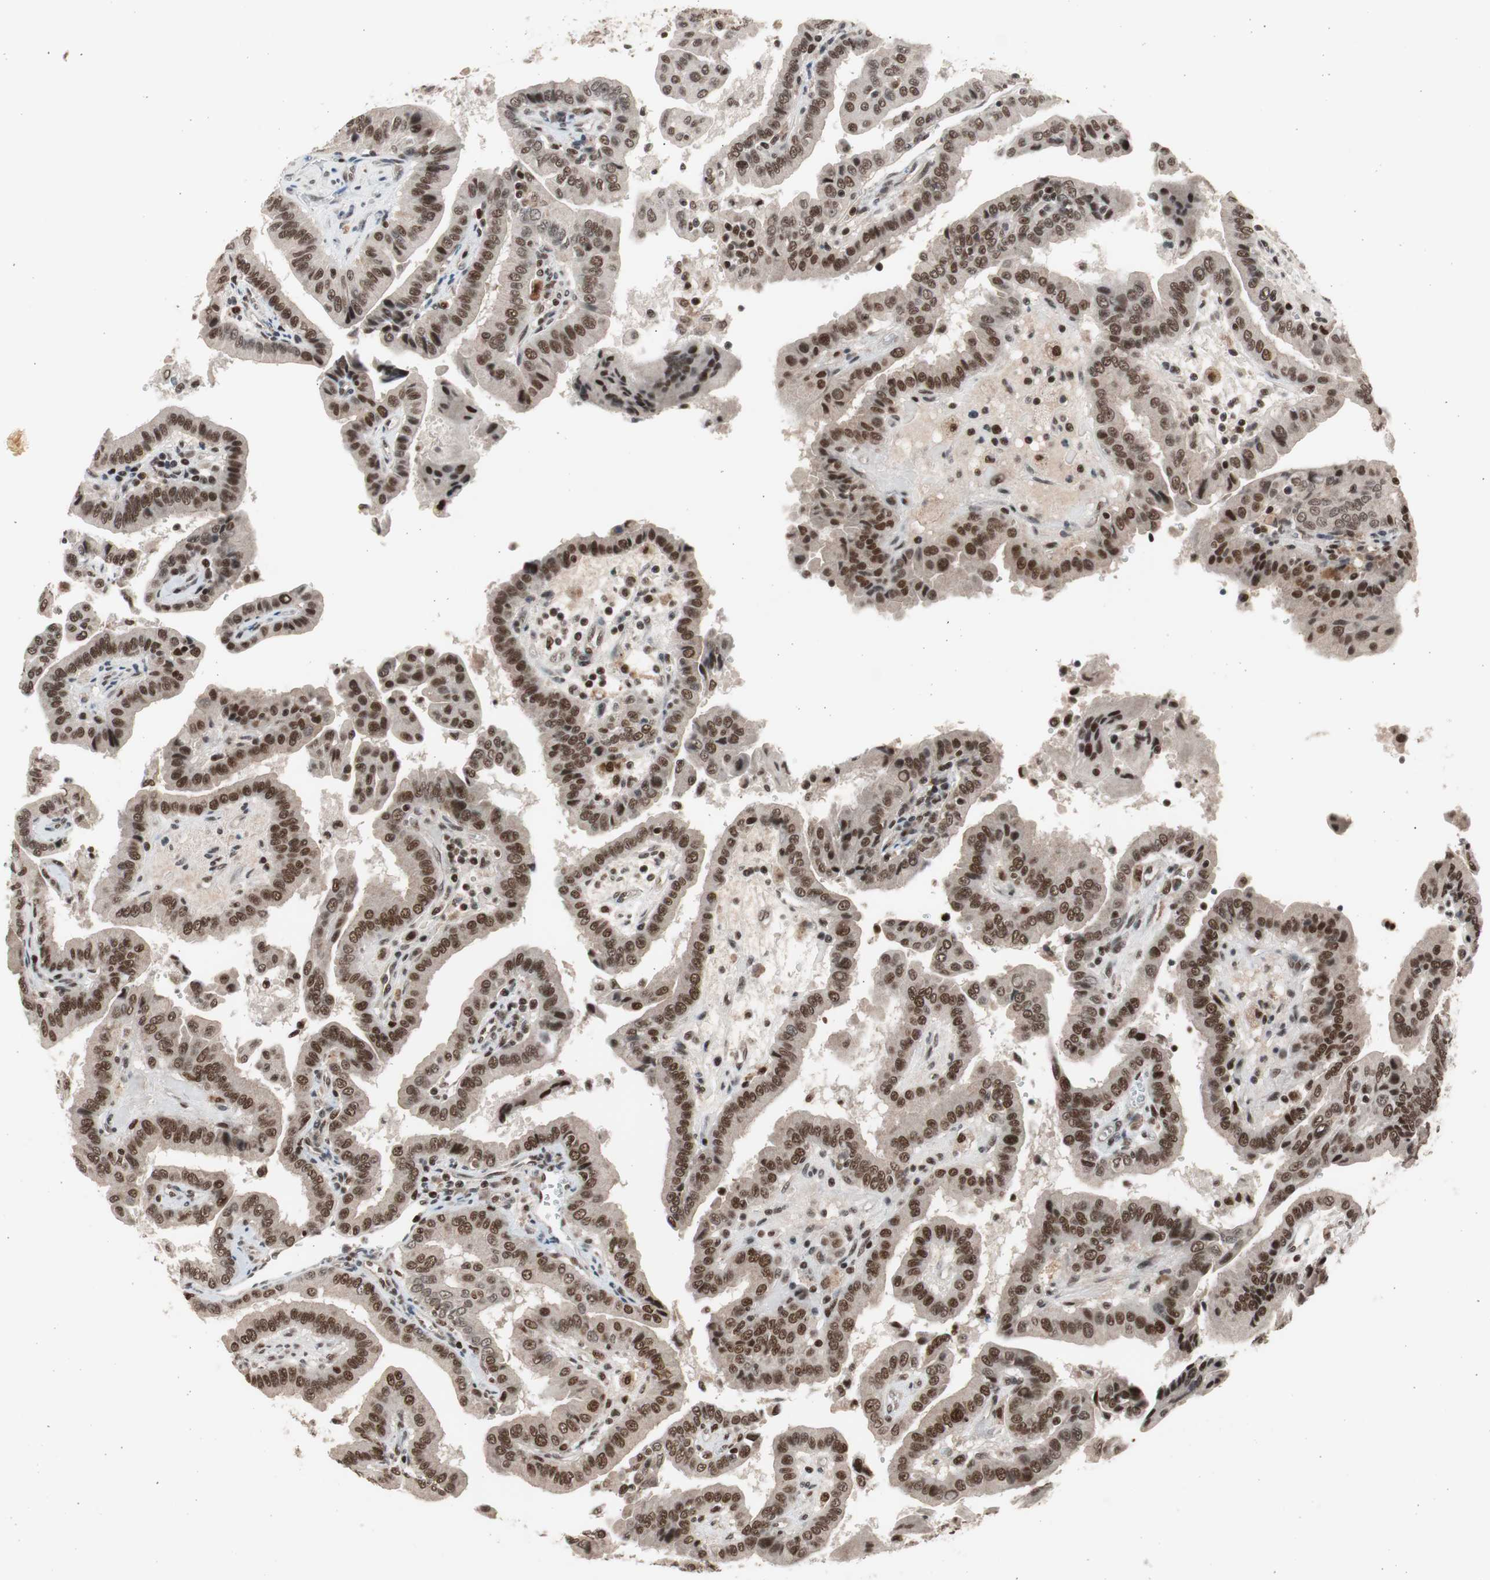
{"staining": {"intensity": "strong", "quantity": ">75%", "location": "nuclear"}, "tissue": "thyroid cancer", "cell_type": "Tumor cells", "image_type": "cancer", "snomed": [{"axis": "morphology", "description": "Papillary adenocarcinoma, NOS"}, {"axis": "topography", "description": "Thyroid gland"}], "caption": "Brown immunohistochemical staining in papillary adenocarcinoma (thyroid) displays strong nuclear staining in about >75% of tumor cells.", "gene": "RPA1", "patient": {"sex": "male", "age": 33}}